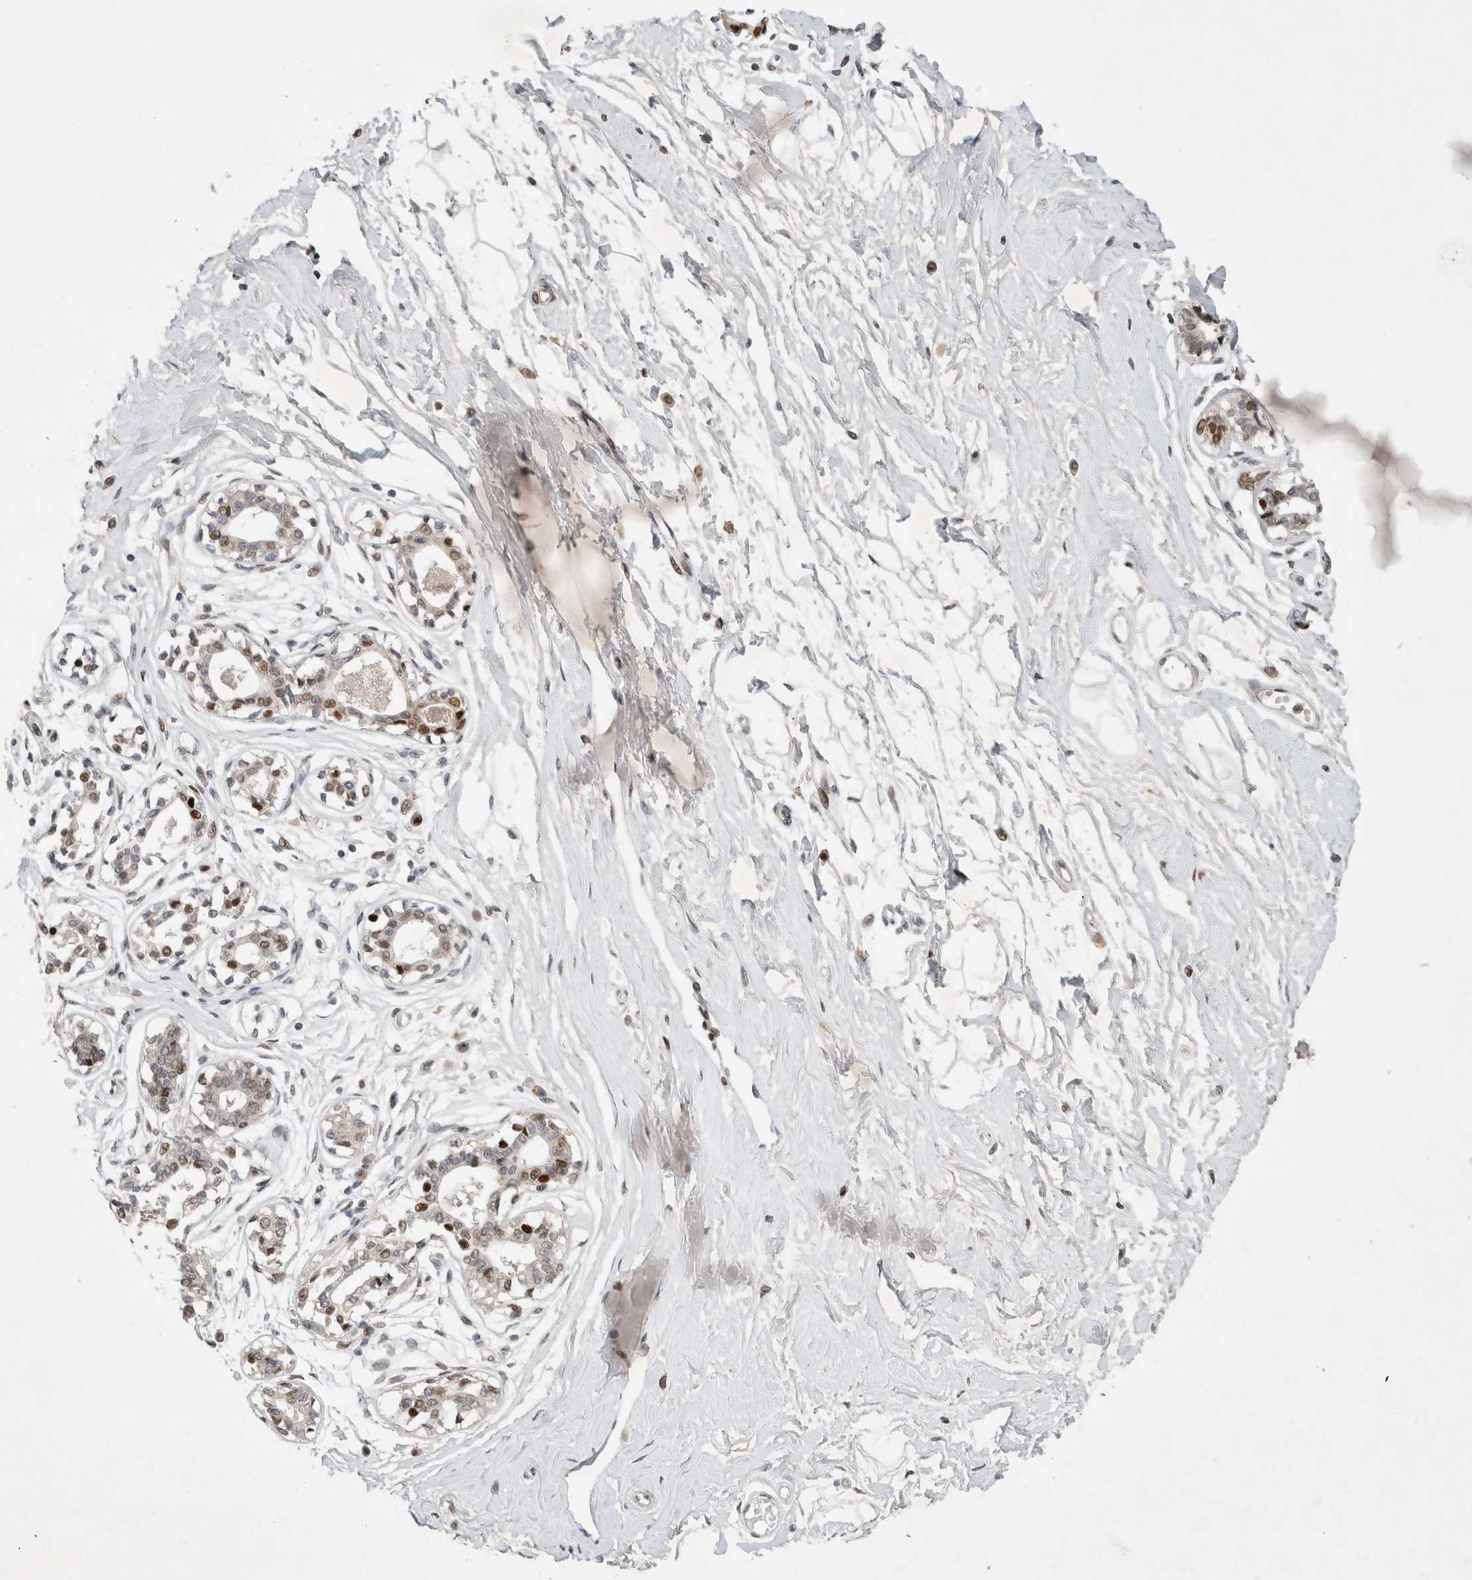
{"staining": {"intensity": "negative", "quantity": "none", "location": "none"}, "tissue": "breast", "cell_type": "Adipocytes", "image_type": "normal", "snomed": [{"axis": "morphology", "description": "Normal tissue, NOS"}, {"axis": "topography", "description": "Breast"}], "caption": "There is no significant positivity in adipocytes of breast. The staining was performed using DAB to visualize the protein expression in brown, while the nuclei were stained in blue with hematoxylin (Magnification: 20x).", "gene": "C8orf58", "patient": {"sex": "female", "age": 45}}